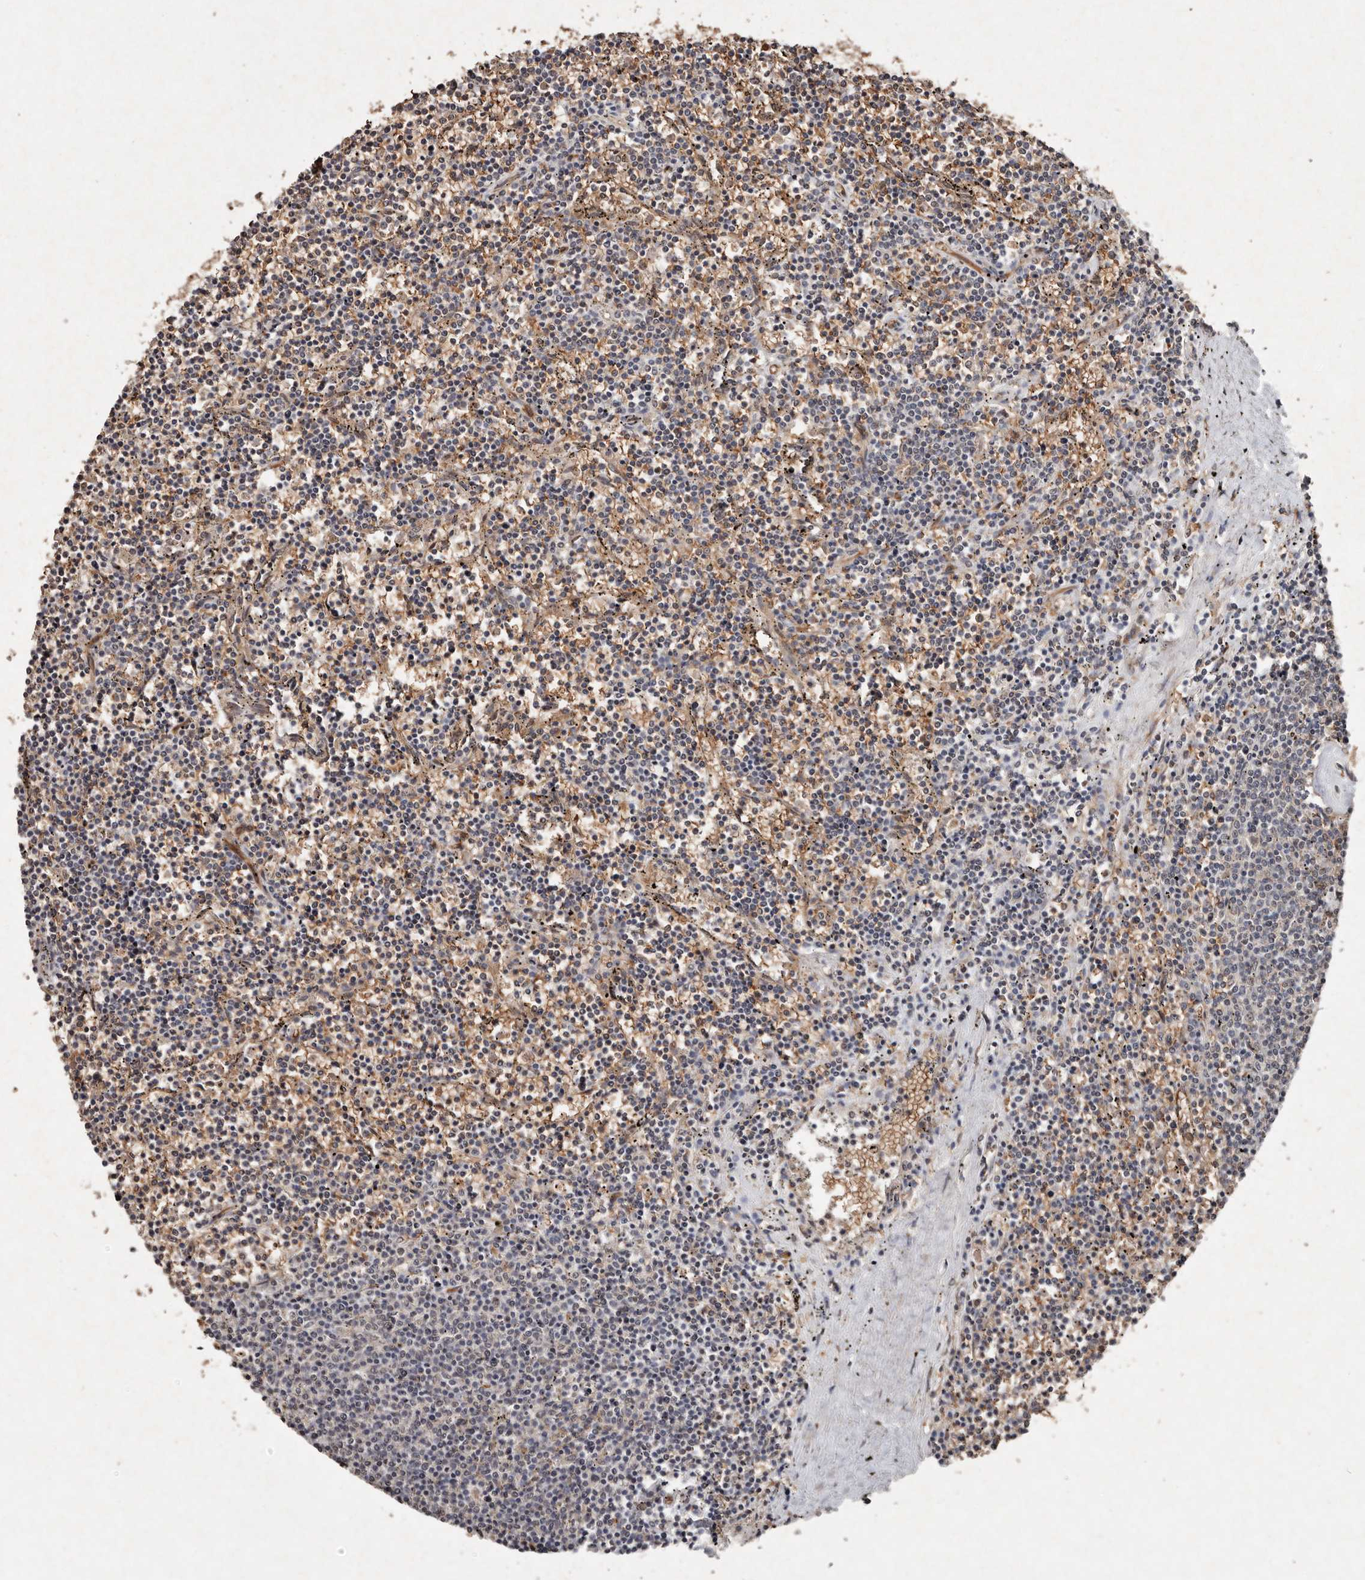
{"staining": {"intensity": "negative", "quantity": "none", "location": "none"}, "tissue": "lymphoma", "cell_type": "Tumor cells", "image_type": "cancer", "snomed": [{"axis": "morphology", "description": "Malignant lymphoma, non-Hodgkin's type, Low grade"}, {"axis": "topography", "description": "Spleen"}], "caption": "There is no significant positivity in tumor cells of lymphoma.", "gene": "DIP2C", "patient": {"sex": "female", "age": 50}}